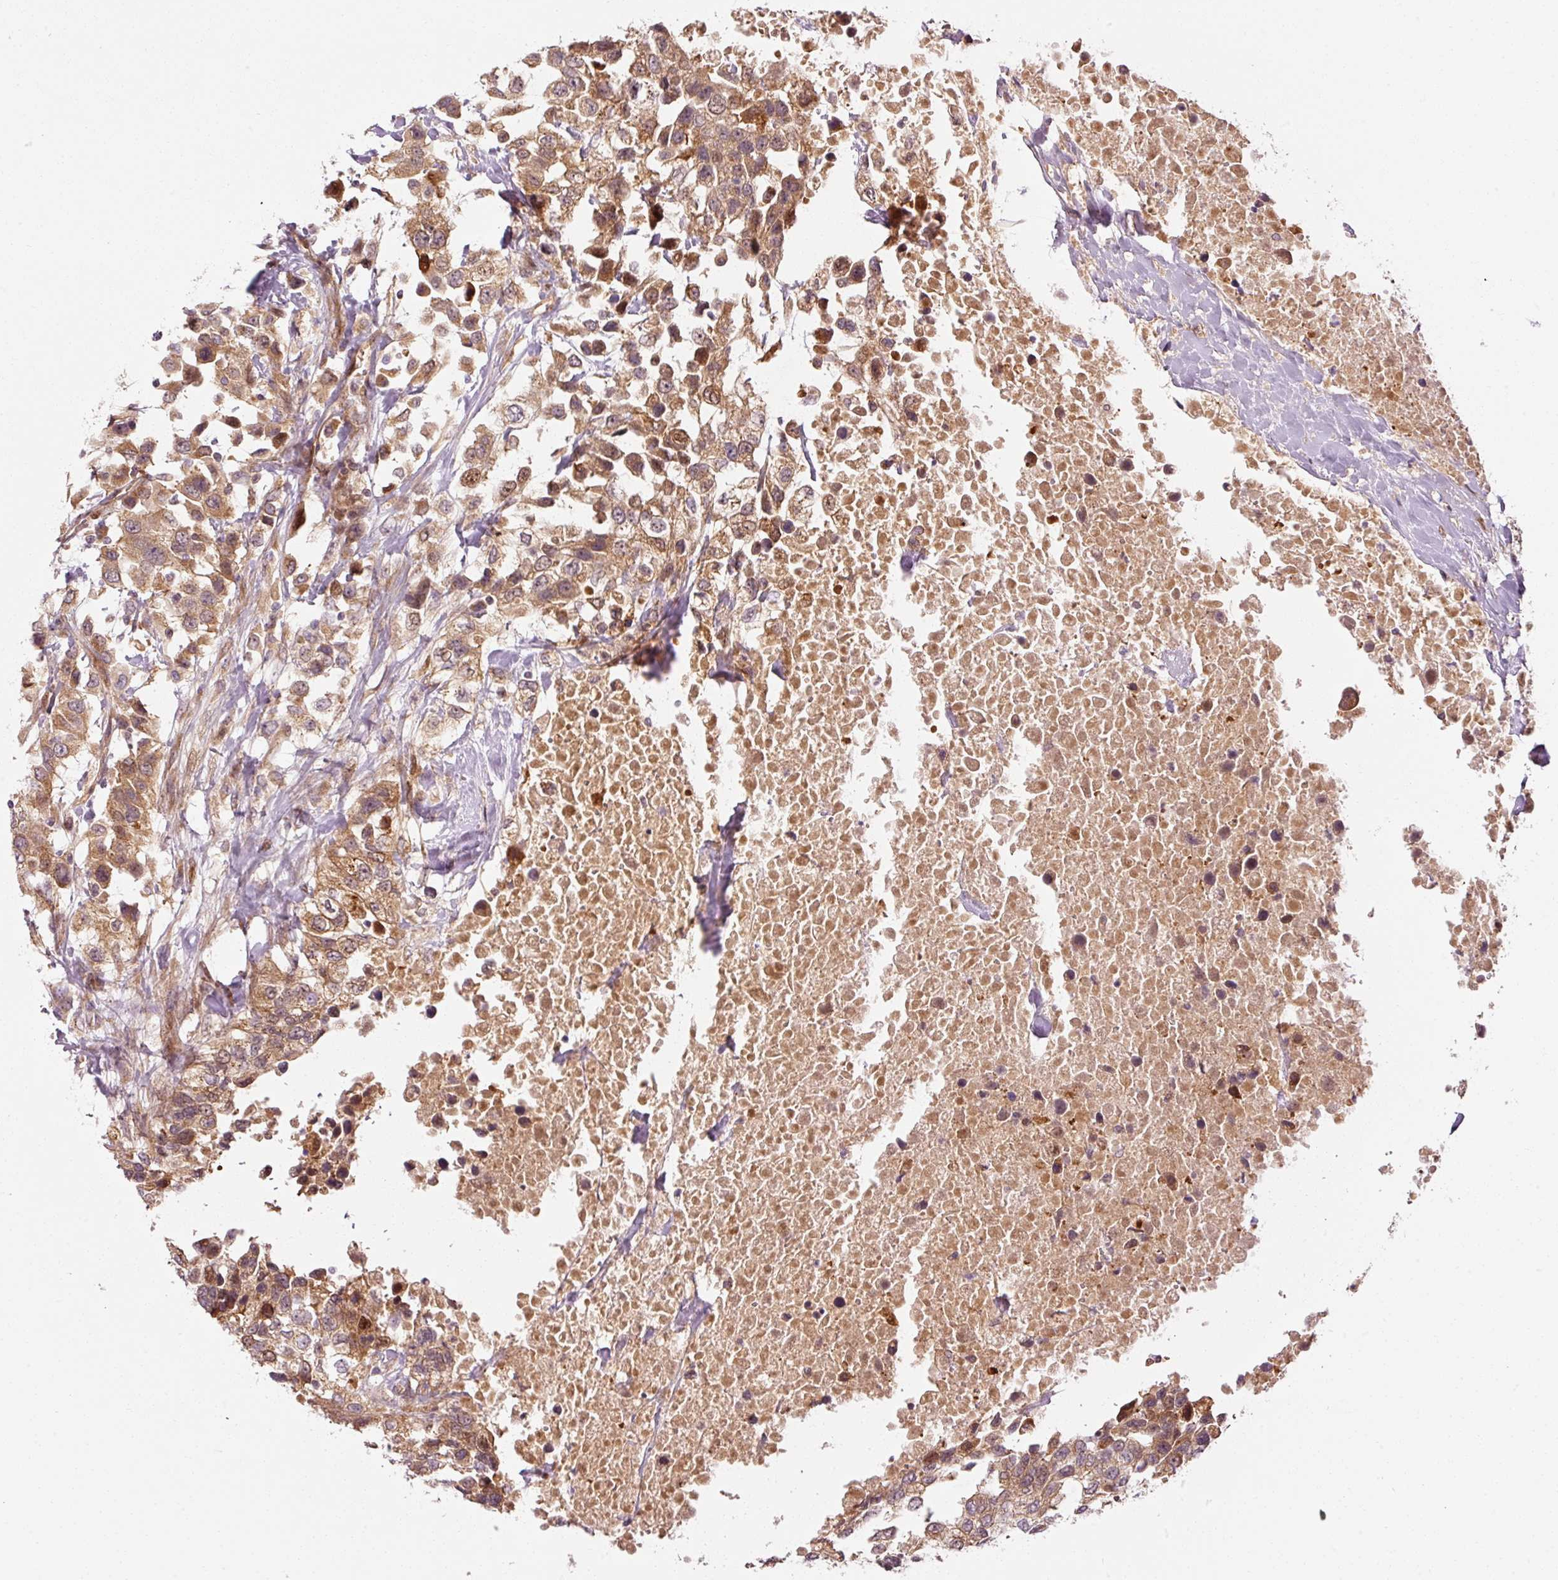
{"staining": {"intensity": "moderate", "quantity": ">75%", "location": "cytoplasmic/membranous,nuclear"}, "tissue": "urothelial cancer", "cell_type": "Tumor cells", "image_type": "cancer", "snomed": [{"axis": "morphology", "description": "Urothelial carcinoma, High grade"}, {"axis": "topography", "description": "Urinary bladder"}], "caption": "Tumor cells reveal medium levels of moderate cytoplasmic/membranous and nuclear staining in about >75% of cells in human urothelial carcinoma (high-grade). The staining was performed using DAB to visualize the protein expression in brown, while the nuclei were stained in blue with hematoxylin (Magnification: 20x).", "gene": "PPP1R14B", "patient": {"sex": "female", "age": 80}}